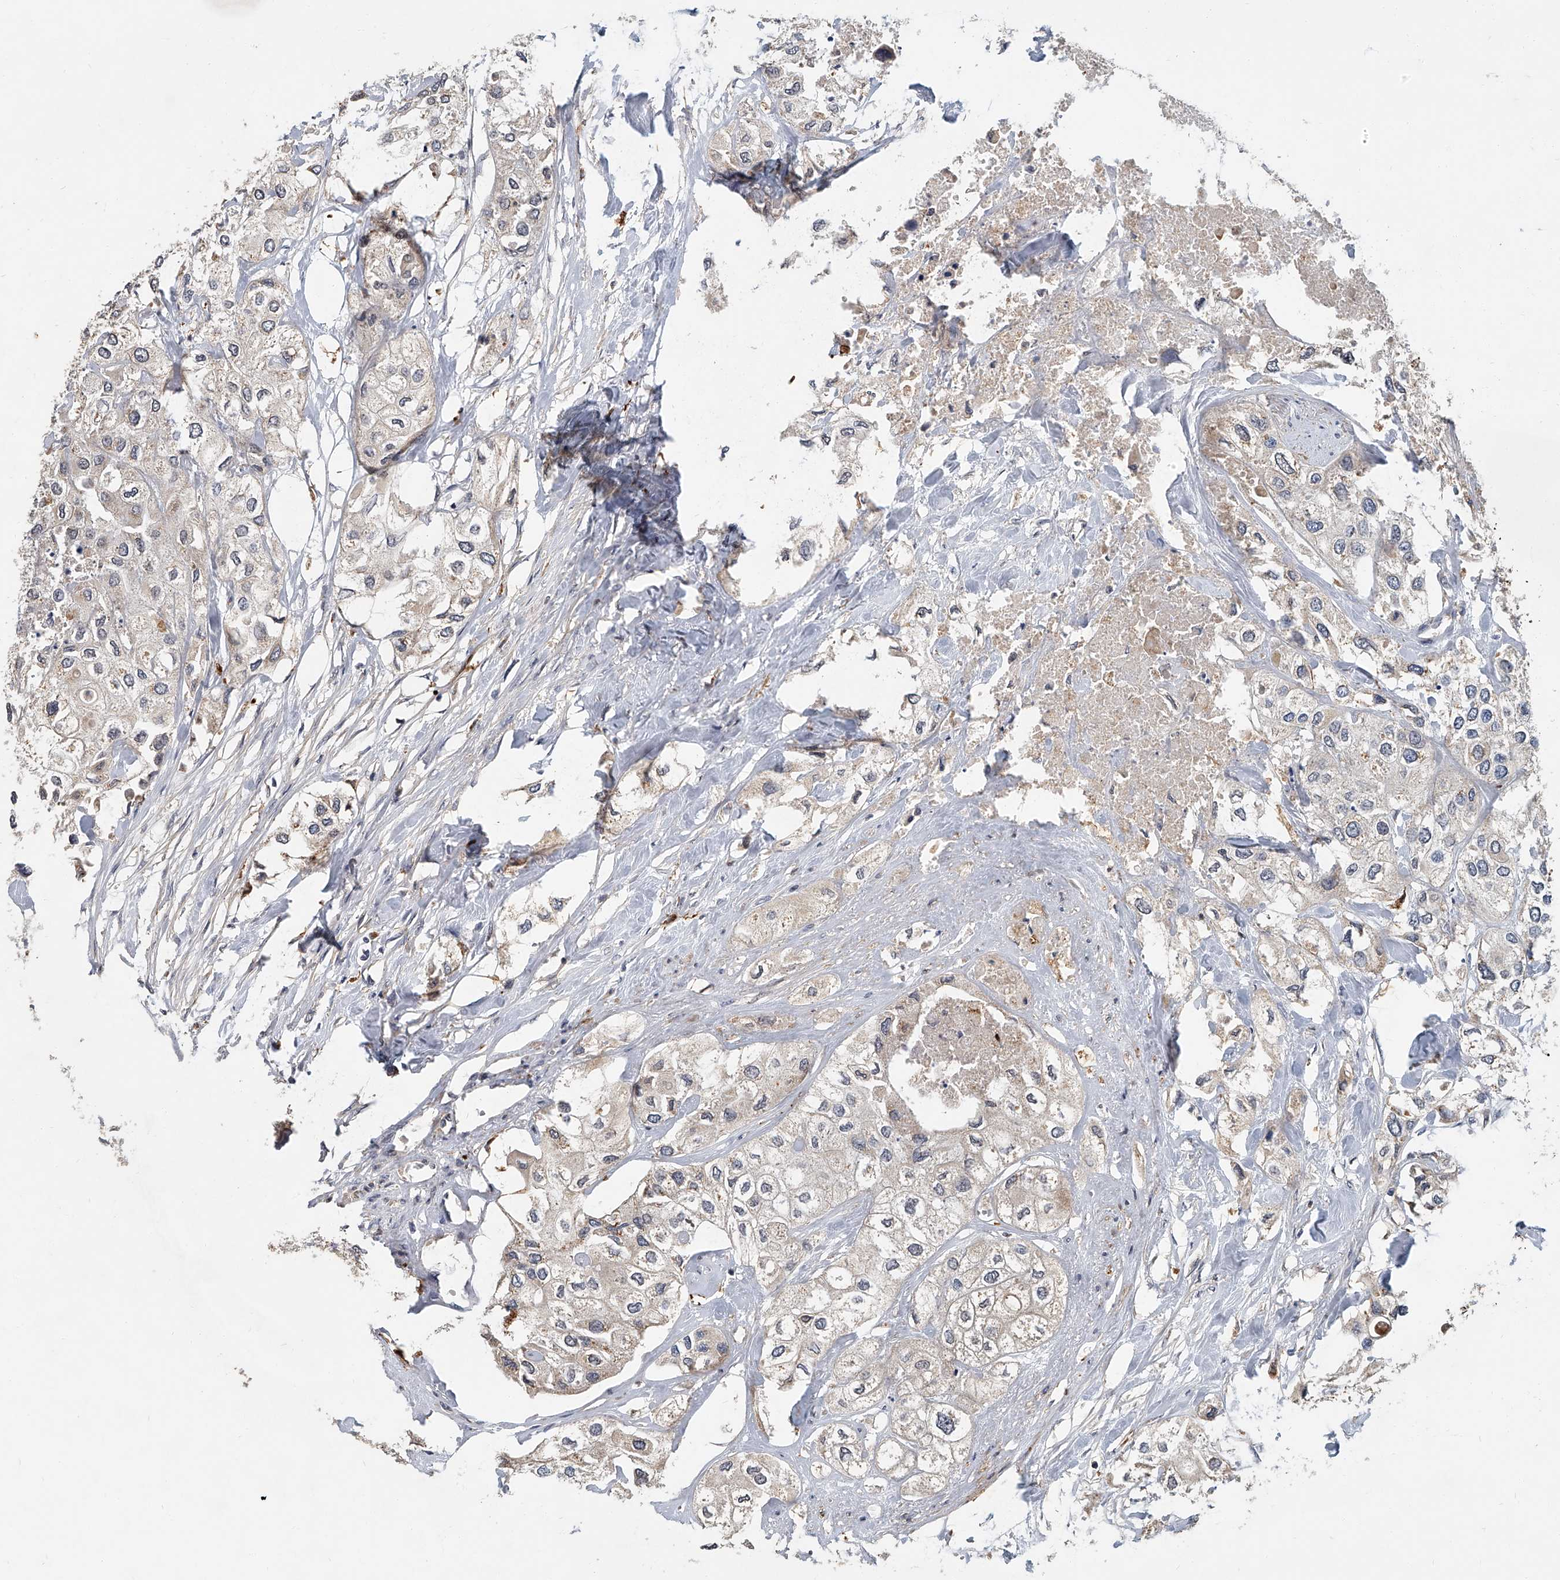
{"staining": {"intensity": "negative", "quantity": "none", "location": "none"}, "tissue": "urothelial cancer", "cell_type": "Tumor cells", "image_type": "cancer", "snomed": [{"axis": "morphology", "description": "Urothelial carcinoma, High grade"}, {"axis": "topography", "description": "Urinary bladder"}], "caption": "Tumor cells are negative for brown protein staining in urothelial cancer.", "gene": "JAG2", "patient": {"sex": "male", "age": 64}}